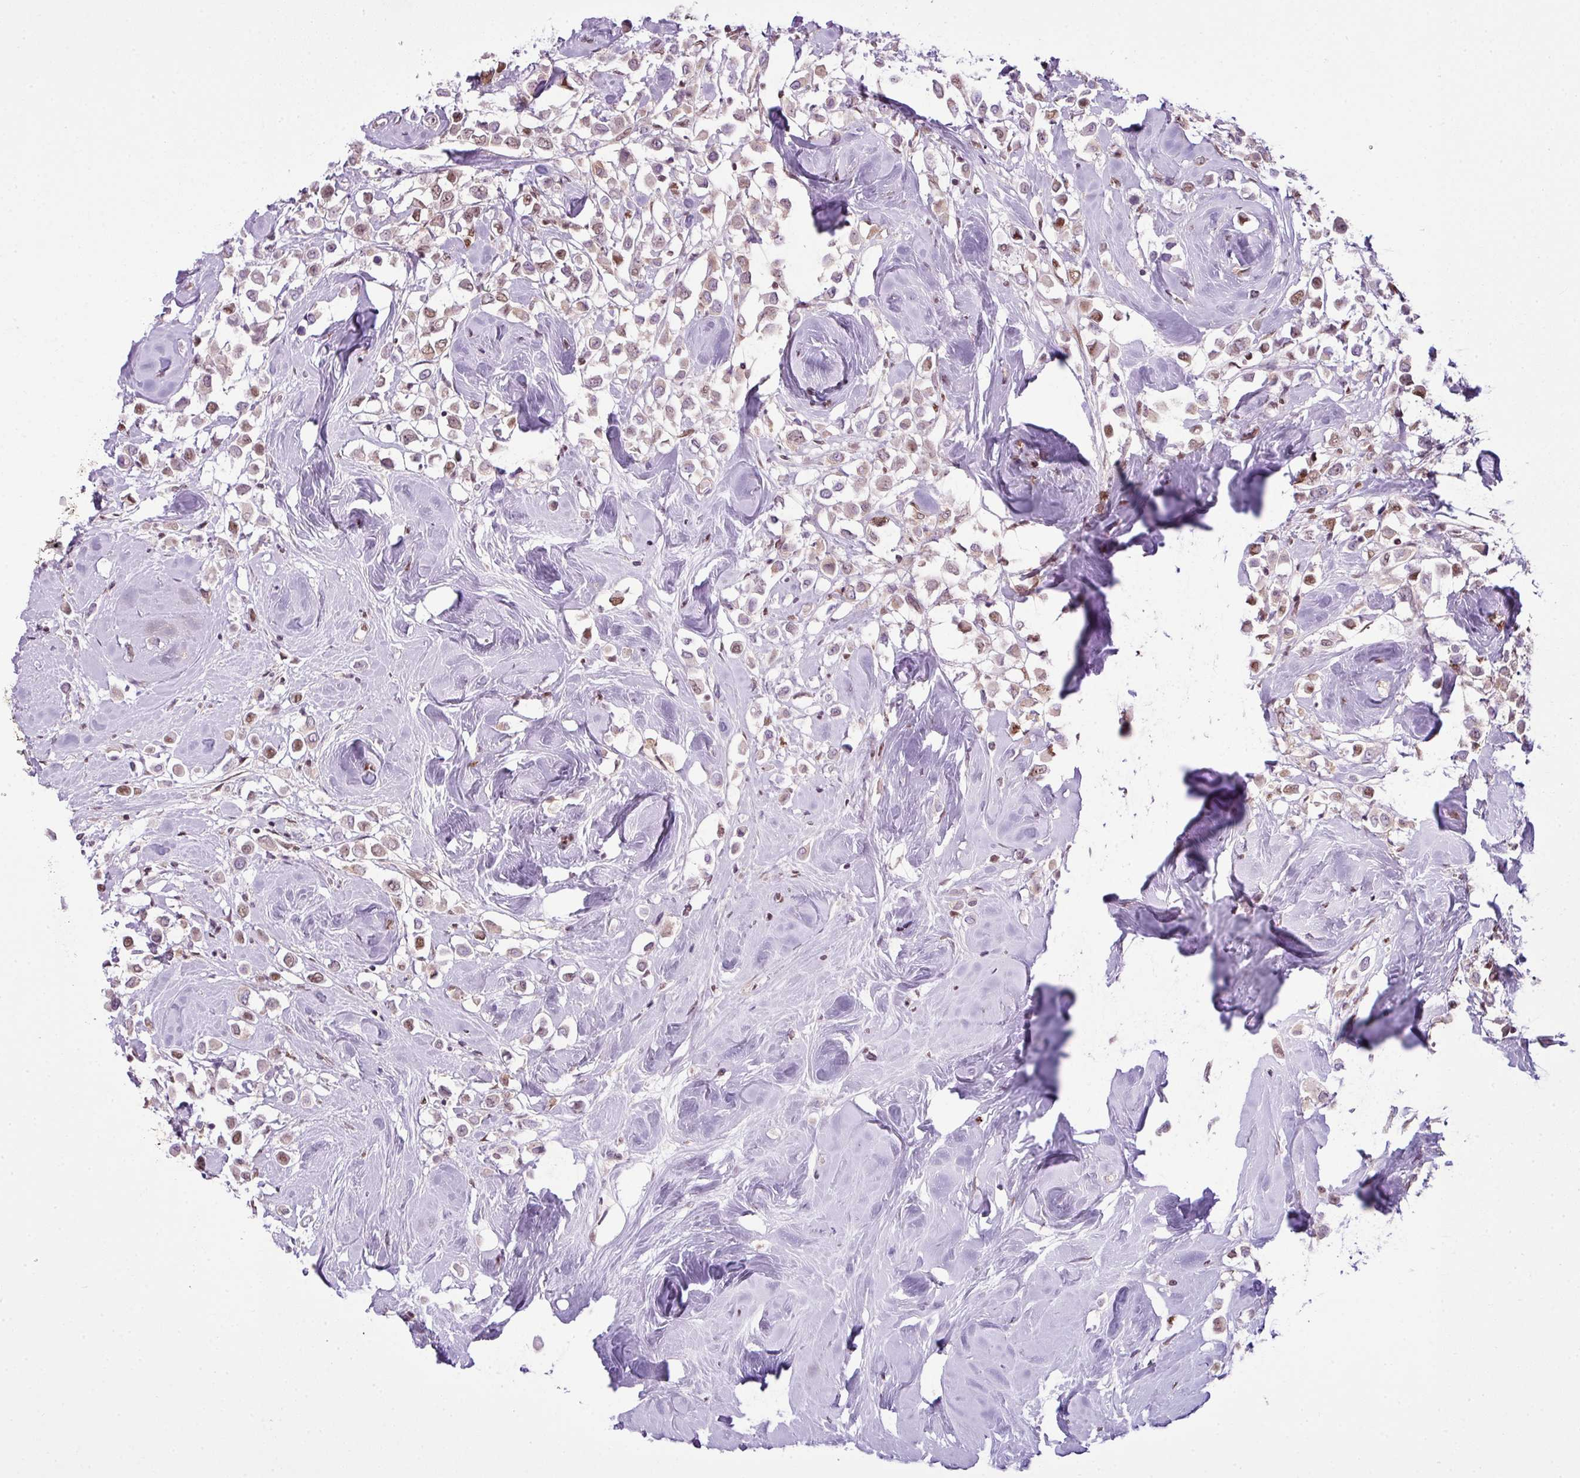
{"staining": {"intensity": "moderate", "quantity": ">75%", "location": "nuclear"}, "tissue": "breast cancer", "cell_type": "Tumor cells", "image_type": "cancer", "snomed": [{"axis": "morphology", "description": "Duct carcinoma"}, {"axis": "topography", "description": "Breast"}], "caption": "IHC micrograph of neoplastic tissue: human breast invasive ductal carcinoma stained using immunohistochemistry (IHC) shows medium levels of moderate protein expression localized specifically in the nuclear of tumor cells, appearing as a nuclear brown color.", "gene": "ARL6IP4", "patient": {"sex": "female", "age": 61}}